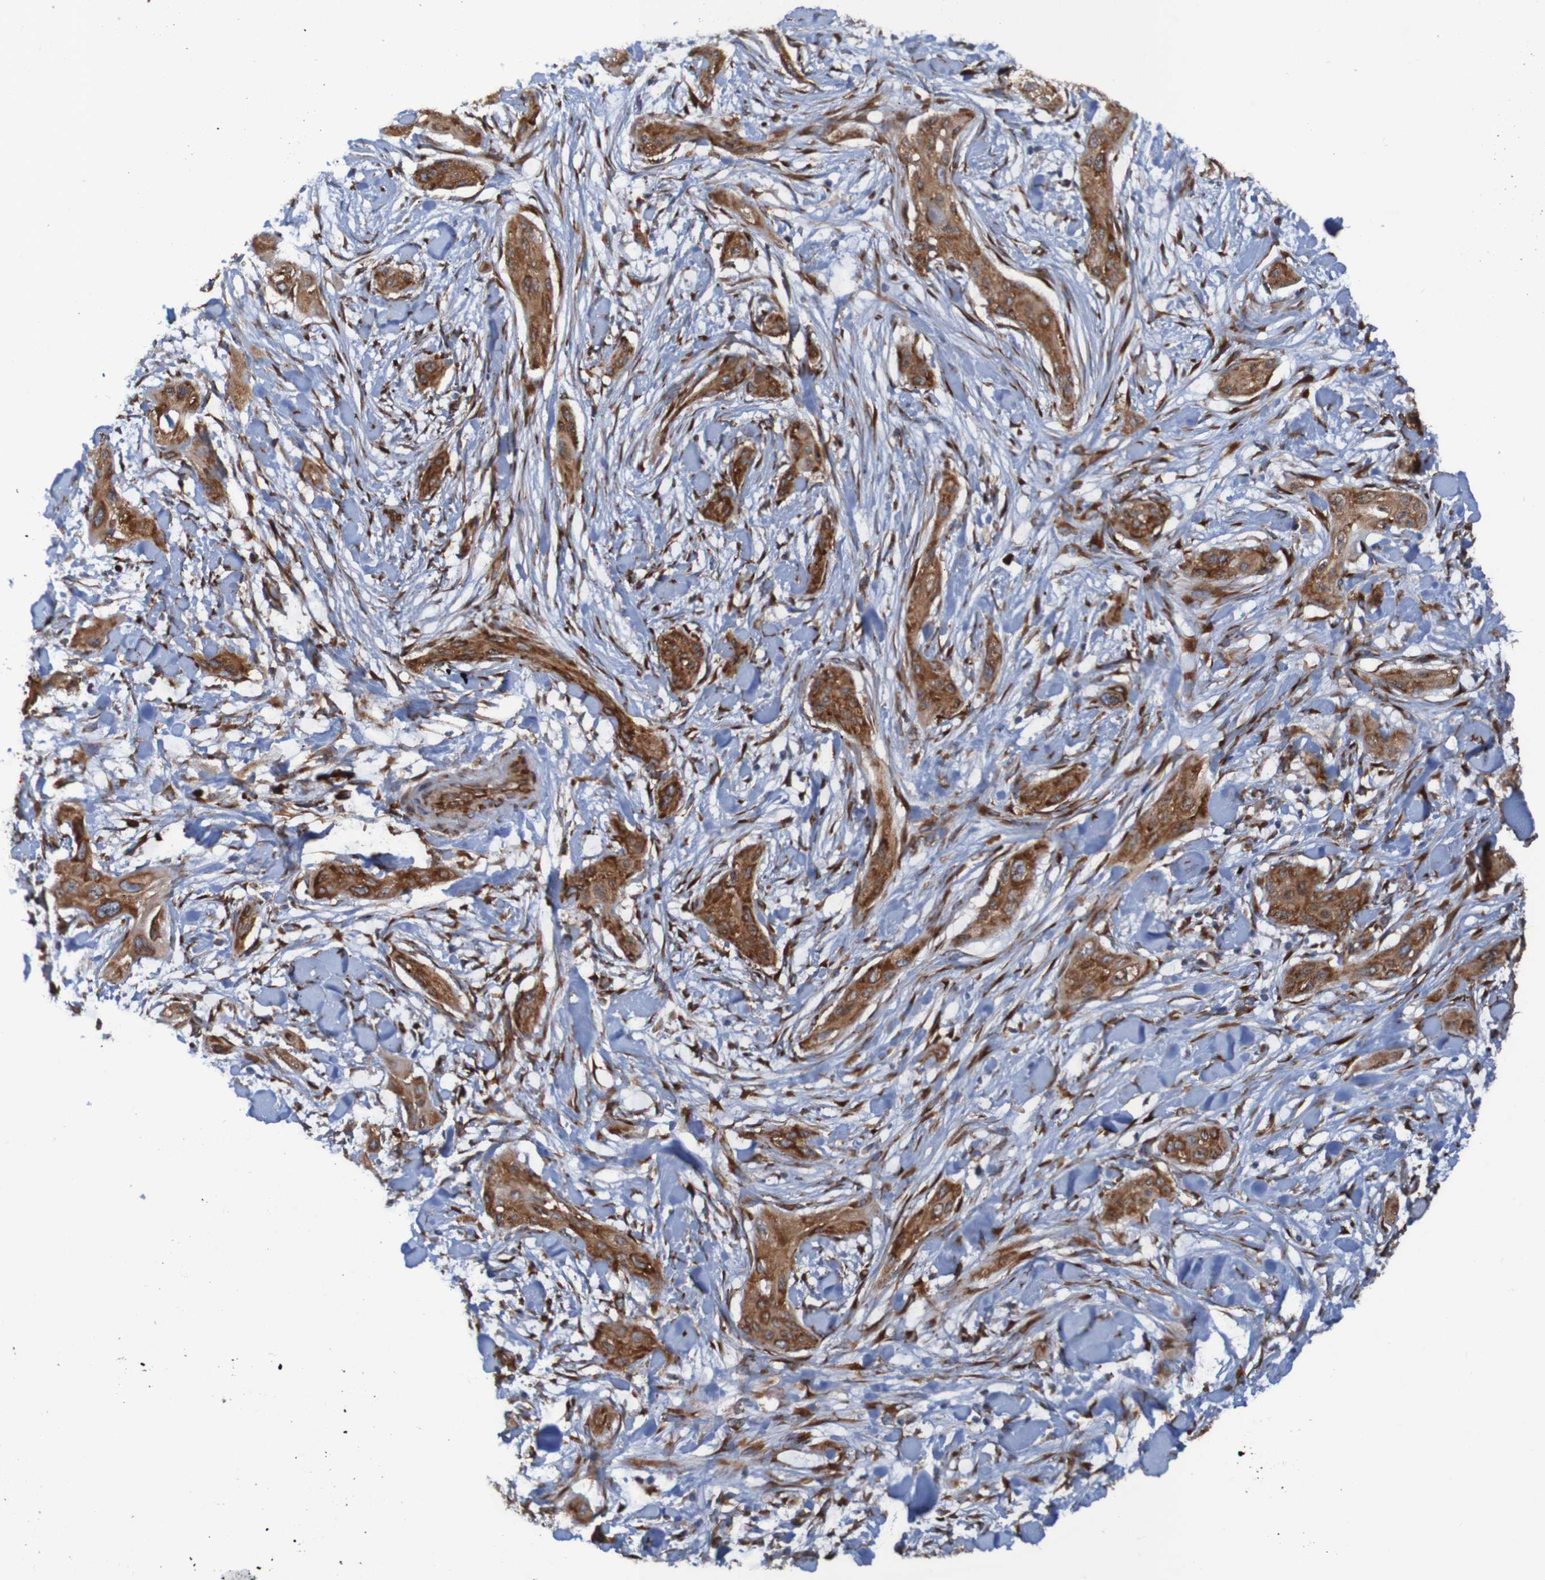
{"staining": {"intensity": "moderate", "quantity": ">75%", "location": "cytoplasmic/membranous"}, "tissue": "lung cancer", "cell_type": "Tumor cells", "image_type": "cancer", "snomed": [{"axis": "morphology", "description": "Squamous cell carcinoma, NOS"}, {"axis": "topography", "description": "Lung"}], "caption": "Immunohistochemical staining of human lung cancer demonstrates medium levels of moderate cytoplasmic/membranous positivity in about >75% of tumor cells.", "gene": "RPL10", "patient": {"sex": "female", "age": 47}}